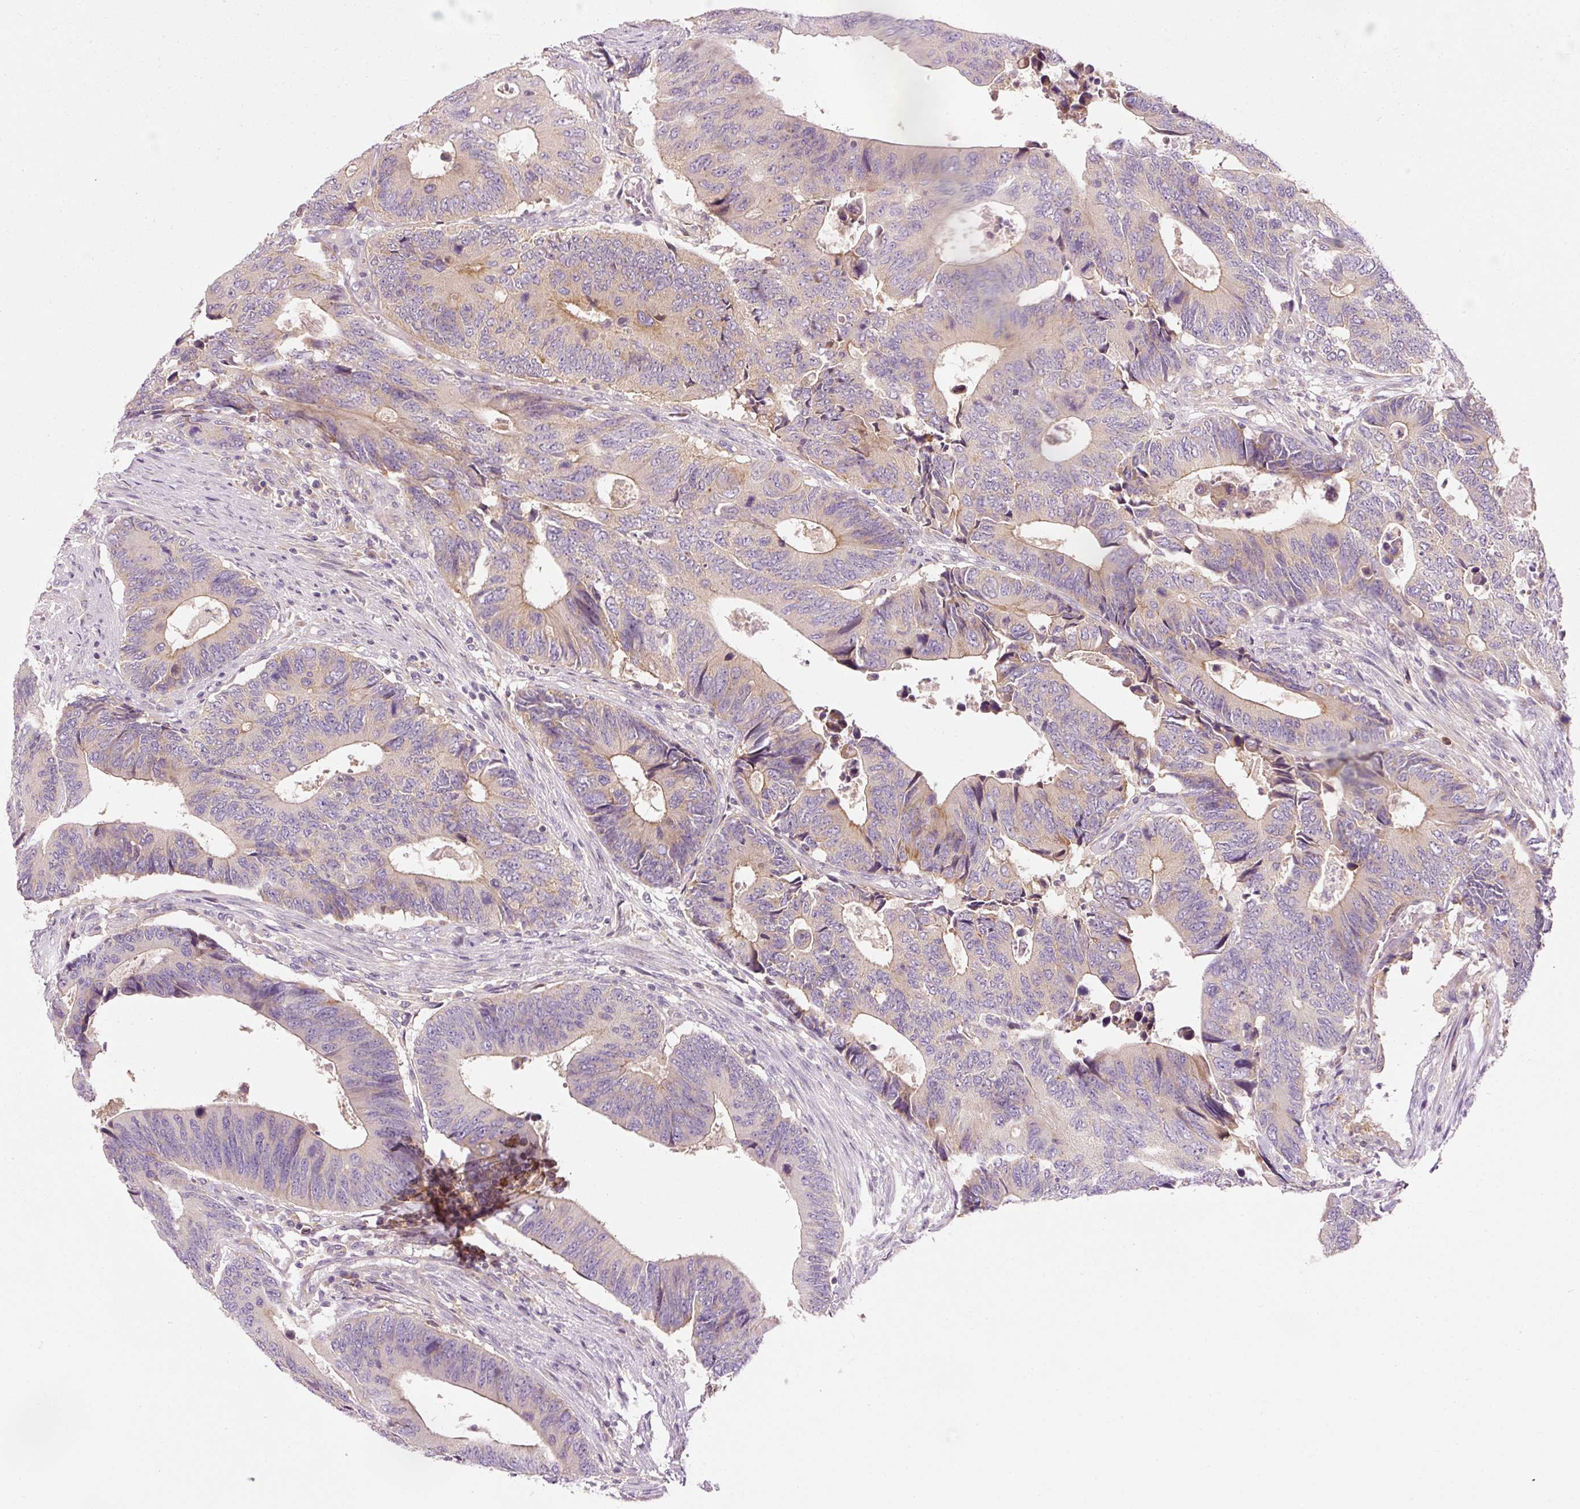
{"staining": {"intensity": "weak", "quantity": "25%-75%", "location": "cytoplasmic/membranous"}, "tissue": "colorectal cancer", "cell_type": "Tumor cells", "image_type": "cancer", "snomed": [{"axis": "morphology", "description": "Adenocarcinoma, NOS"}, {"axis": "topography", "description": "Colon"}], "caption": "Protein analysis of colorectal cancer (adenocarcinoma) tissue reveals weak cytoplasmic/membranous expression in about 25%-75% of tumor cells.", "gene": "NAPA", "patient": {"sex": "male", "age": 87}}